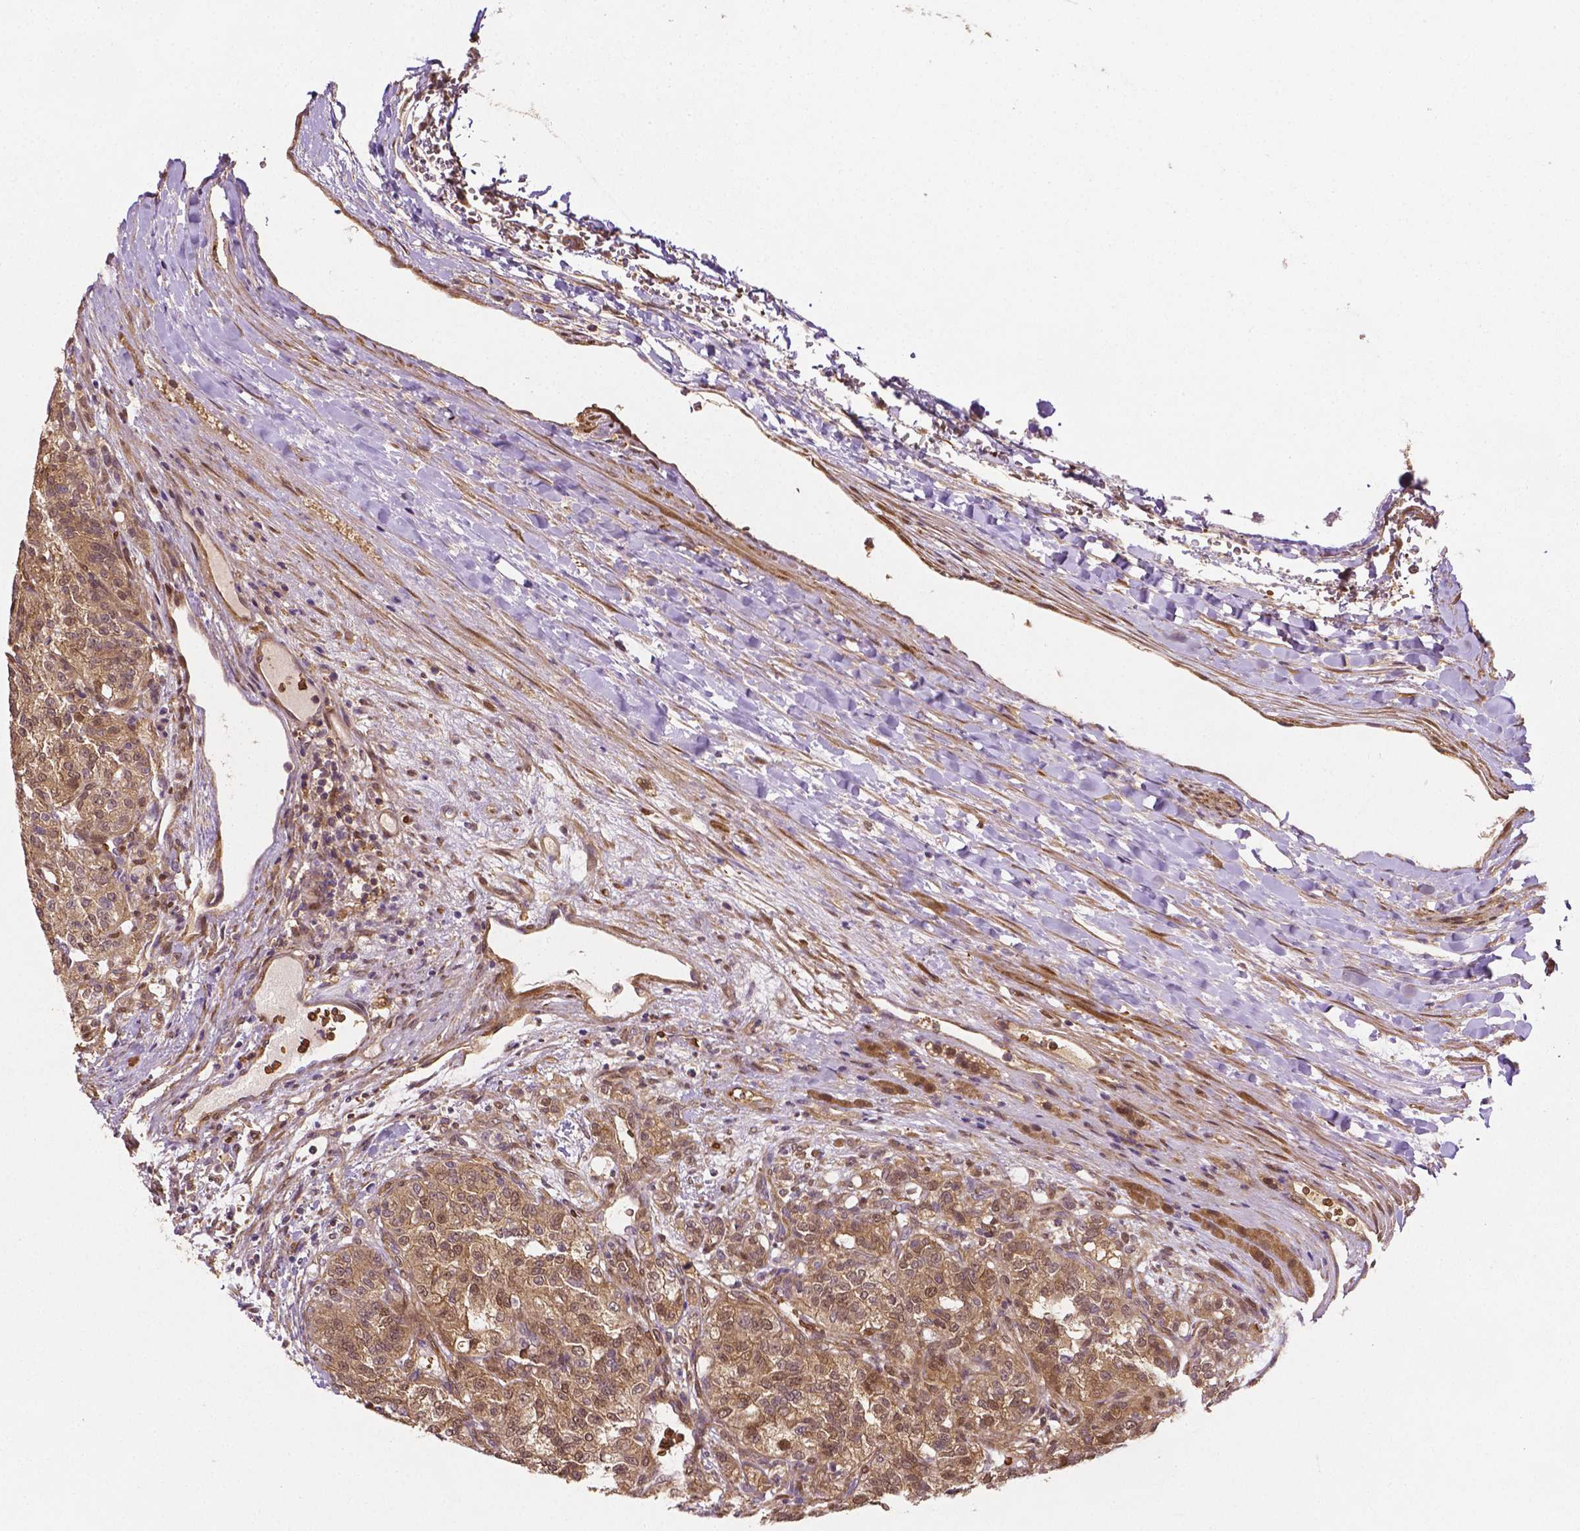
{"staining": {"intensity": "weak", "quantity": ">75%", "location": "cytoplasmic/membranous,nuclear"}, "tissue": "renal cancer", "cell_type": "Tumor cells", "image_type": "cancer", "snomed": [{"axis": "morphology", "description": "Adenocarcinoma, NOS"}, {"axis": "topography", "description": "Kidney"}], "caption": "Immunohistochemistry (IHC) of human adenocarcinoma (renal) shows low levels of weak cytoplasmic/membranous and nuclear positivity in approximately >75% of tumor cells.", "gene": "YAP1", "patient": {"sex": "female", "age": 63}}